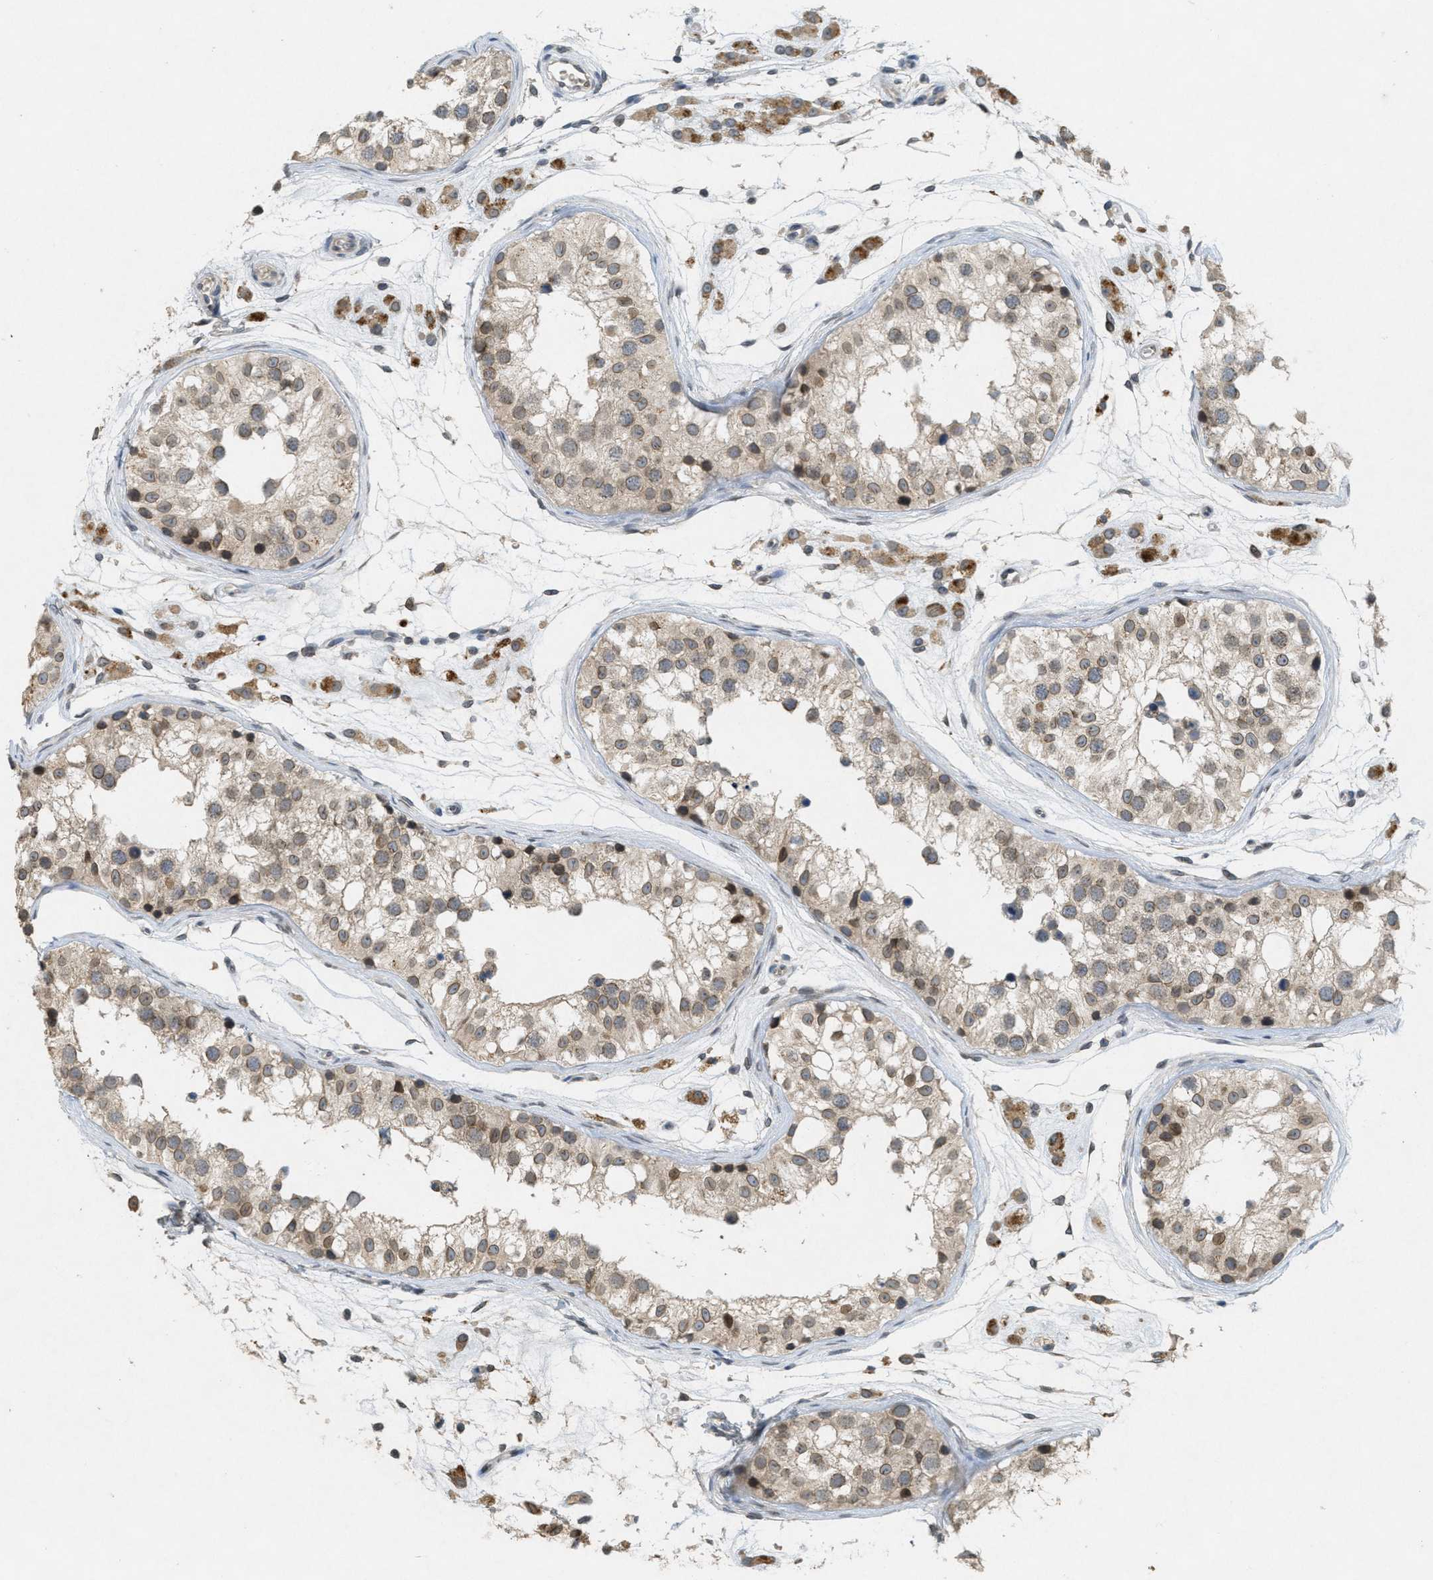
{"staining": {"intensity": "moderate", "quantity": ">75%", "location": "cytoplasmic/membranous,nuclear"}, "tissue": "testis", "cell_type": "Cells in seminiferous ducts", "image_type": "normal", "snomed": [{"axis": "morphology", "description": "Normal tissue, NOS"}, {"axis": "morphology", "description": "Adenocarcinoma, metastatic, NOS"}, {"axis": "topography", "description": "Testis"}], "caption": "Immunohistochemical staining of benign human testis reveals medium levels of moderate cytoplasmic/membranous,nuclear positivity in approximately >75% of cells in seminiferous ducts.", "gene": "ABHD6", "patient": {"sex": "male", "age": 26}}